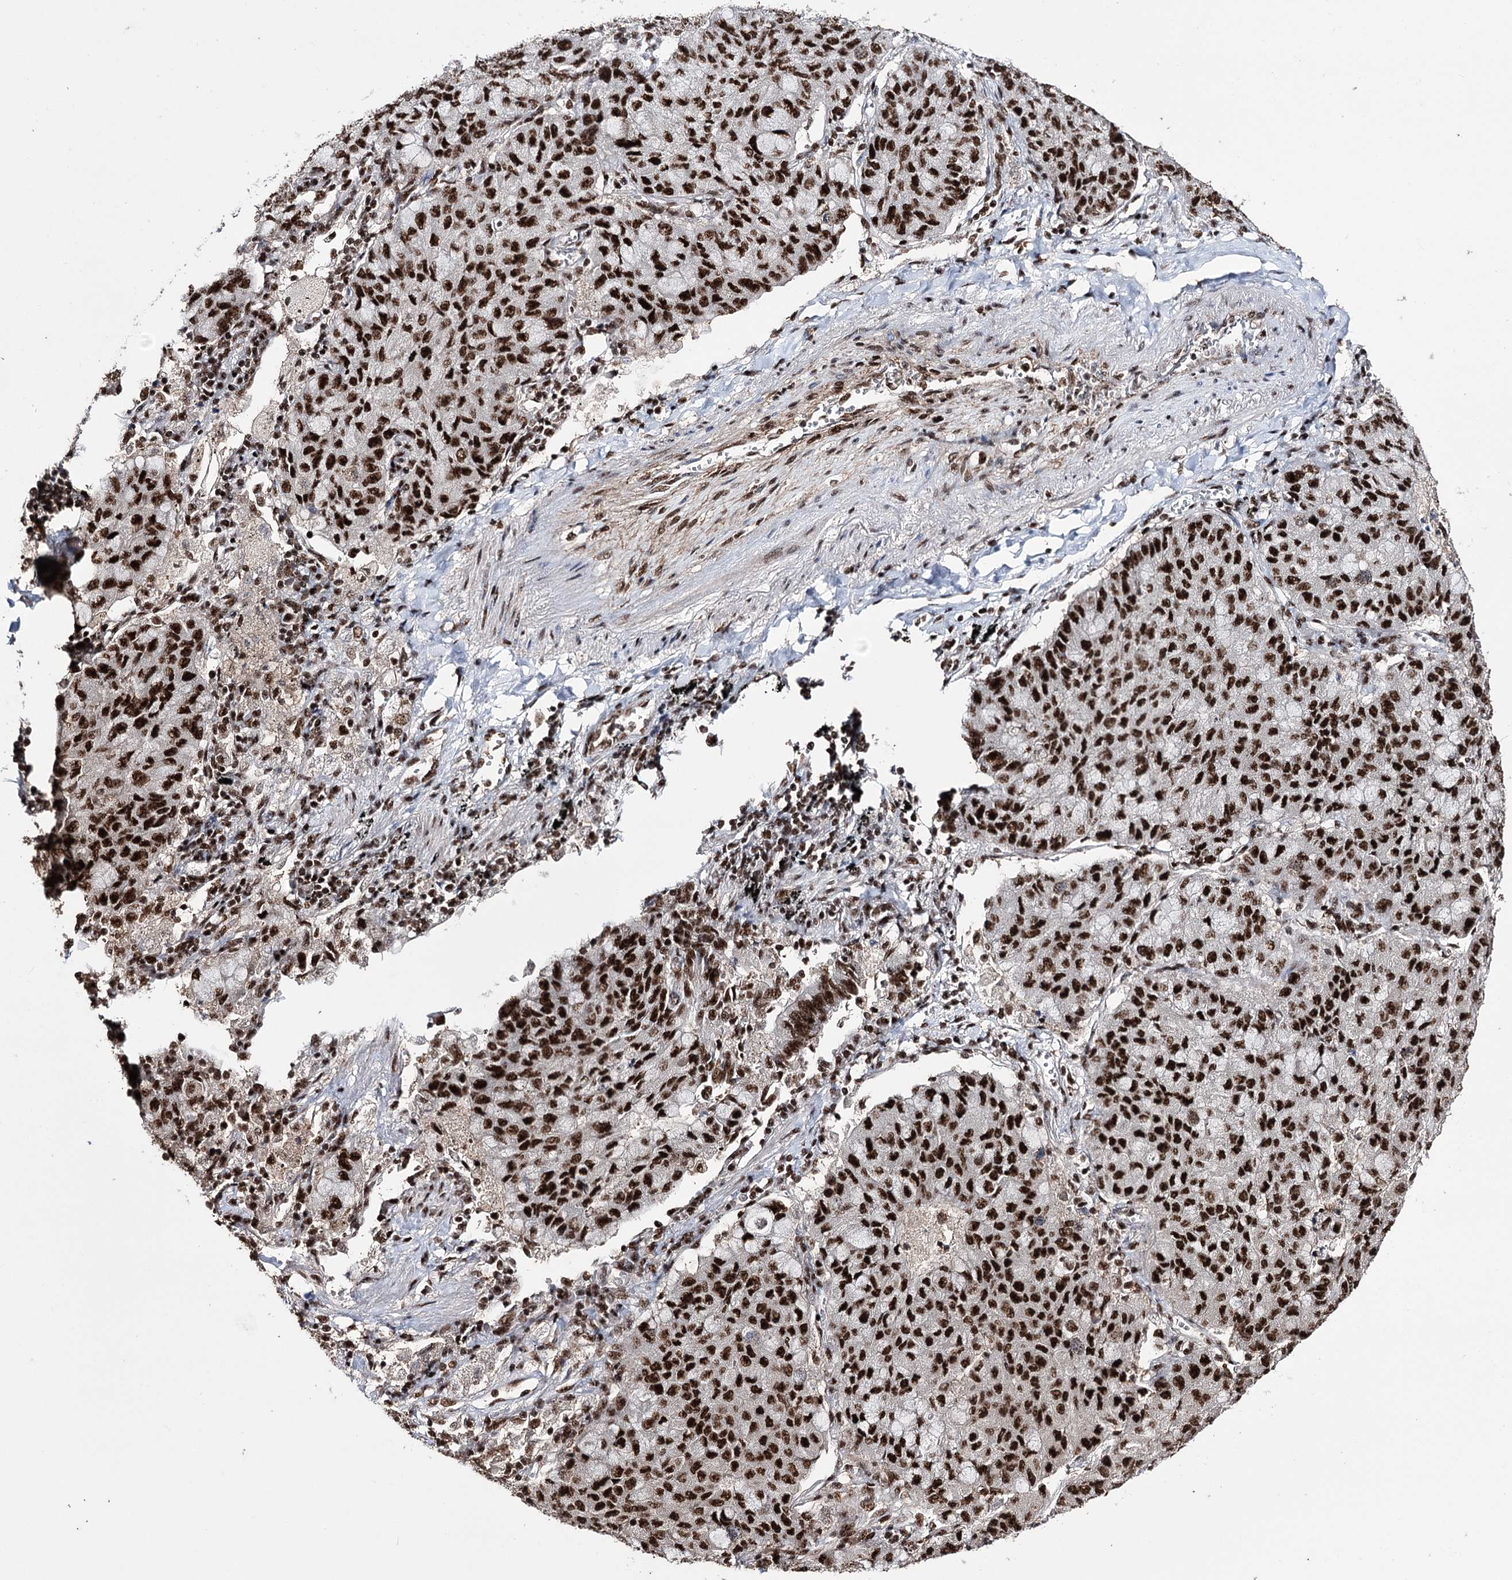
{"staining": {"intensity": "strong", "quantity": ">75%", "location": "nuclear"}, "tissue": "lung cancer", "cell_type": "Tumor cells", "image_type": "cancer", "snomed": [{"axis": "morphology", "description": "Squamous cell carcinoma, NOS"}, {"axis": "topography", "description": "Lung"}], "caption": "Immunohistochemical staining of human lung cancer (squamous cell carcinoma) reveals high levels of strong nuclear expression in approximately >75% of tumor cells.", "gene": "PRPF40A", "patient": {"sex": "male", "age": 74}}